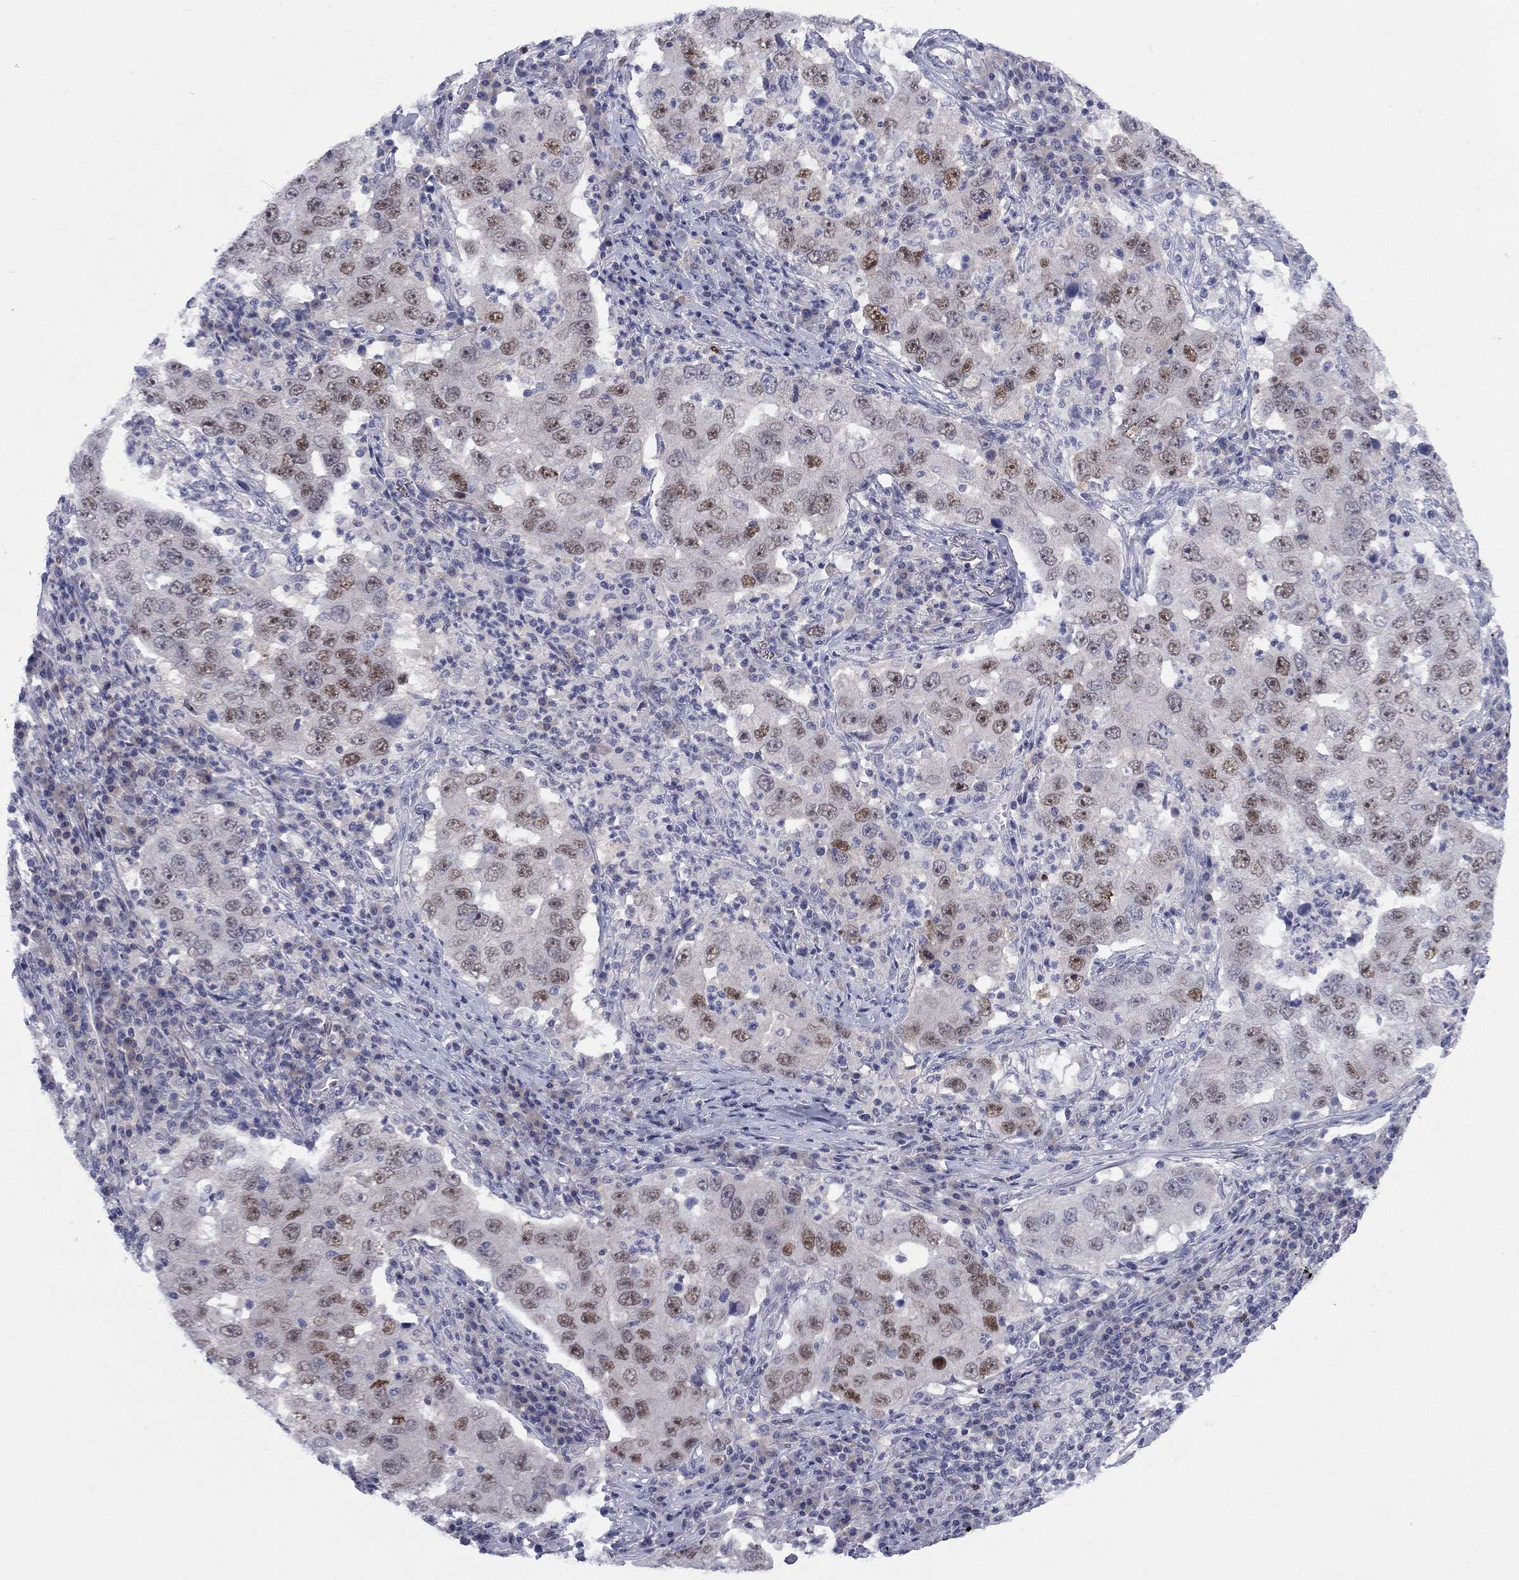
{"staining": {"intensity": "moderate", "quantity": "25%-75%", "location": "nuclear"}, "tissue": "lung cancer", "cell_type": "Tumor cells", "image_type": "cancer", "snomed": [{"axis": "morphology", "description": "Adenocarcinoma, NOS"}, {"axis": "topography", "description": "Lung"}], "caption": "A brown stain labels moderate nuclear expression of a protein in adenocarcinoma (lung) tumor cells.", "gene": "CACNA1A", "patient": {"sex": "male", "age": 73}}